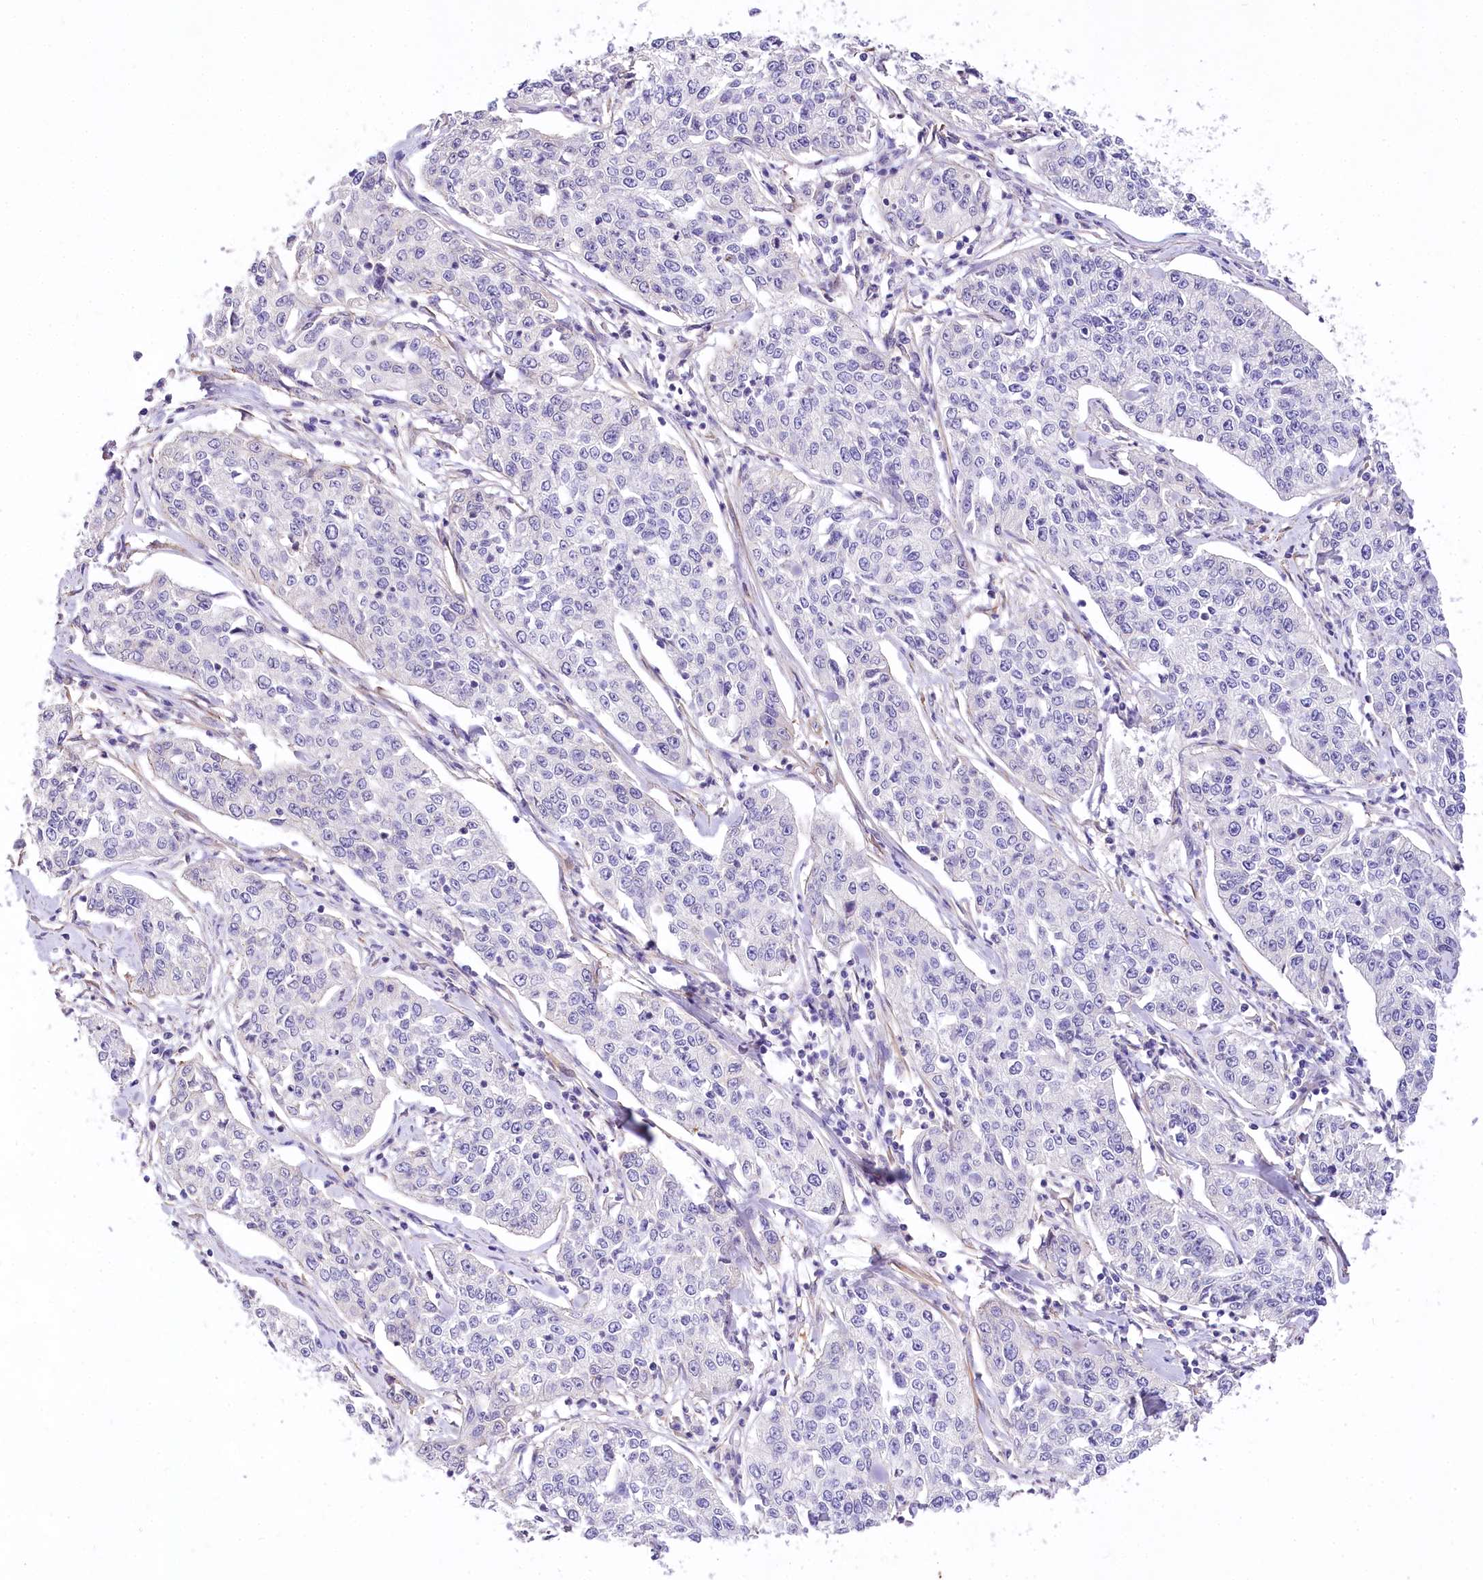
{"staining": {"intensity": "negative", "quantity": "none", "location": "none"}, "tissue": "cervical cancer", "cell_type": "Tumor cells", "image_type": "cancer", "snomed": [{"axis": "morphology", "description": "Squamous cell carcinoma, NOS"}, {"axis": "topography", "description": "Cervix"}], "caption": "There is no significant staining in tumor cells of squamous cell carcinoma (cervical).", "gene": "RDH16", "patient": {"sex": "female", "age": 35}}